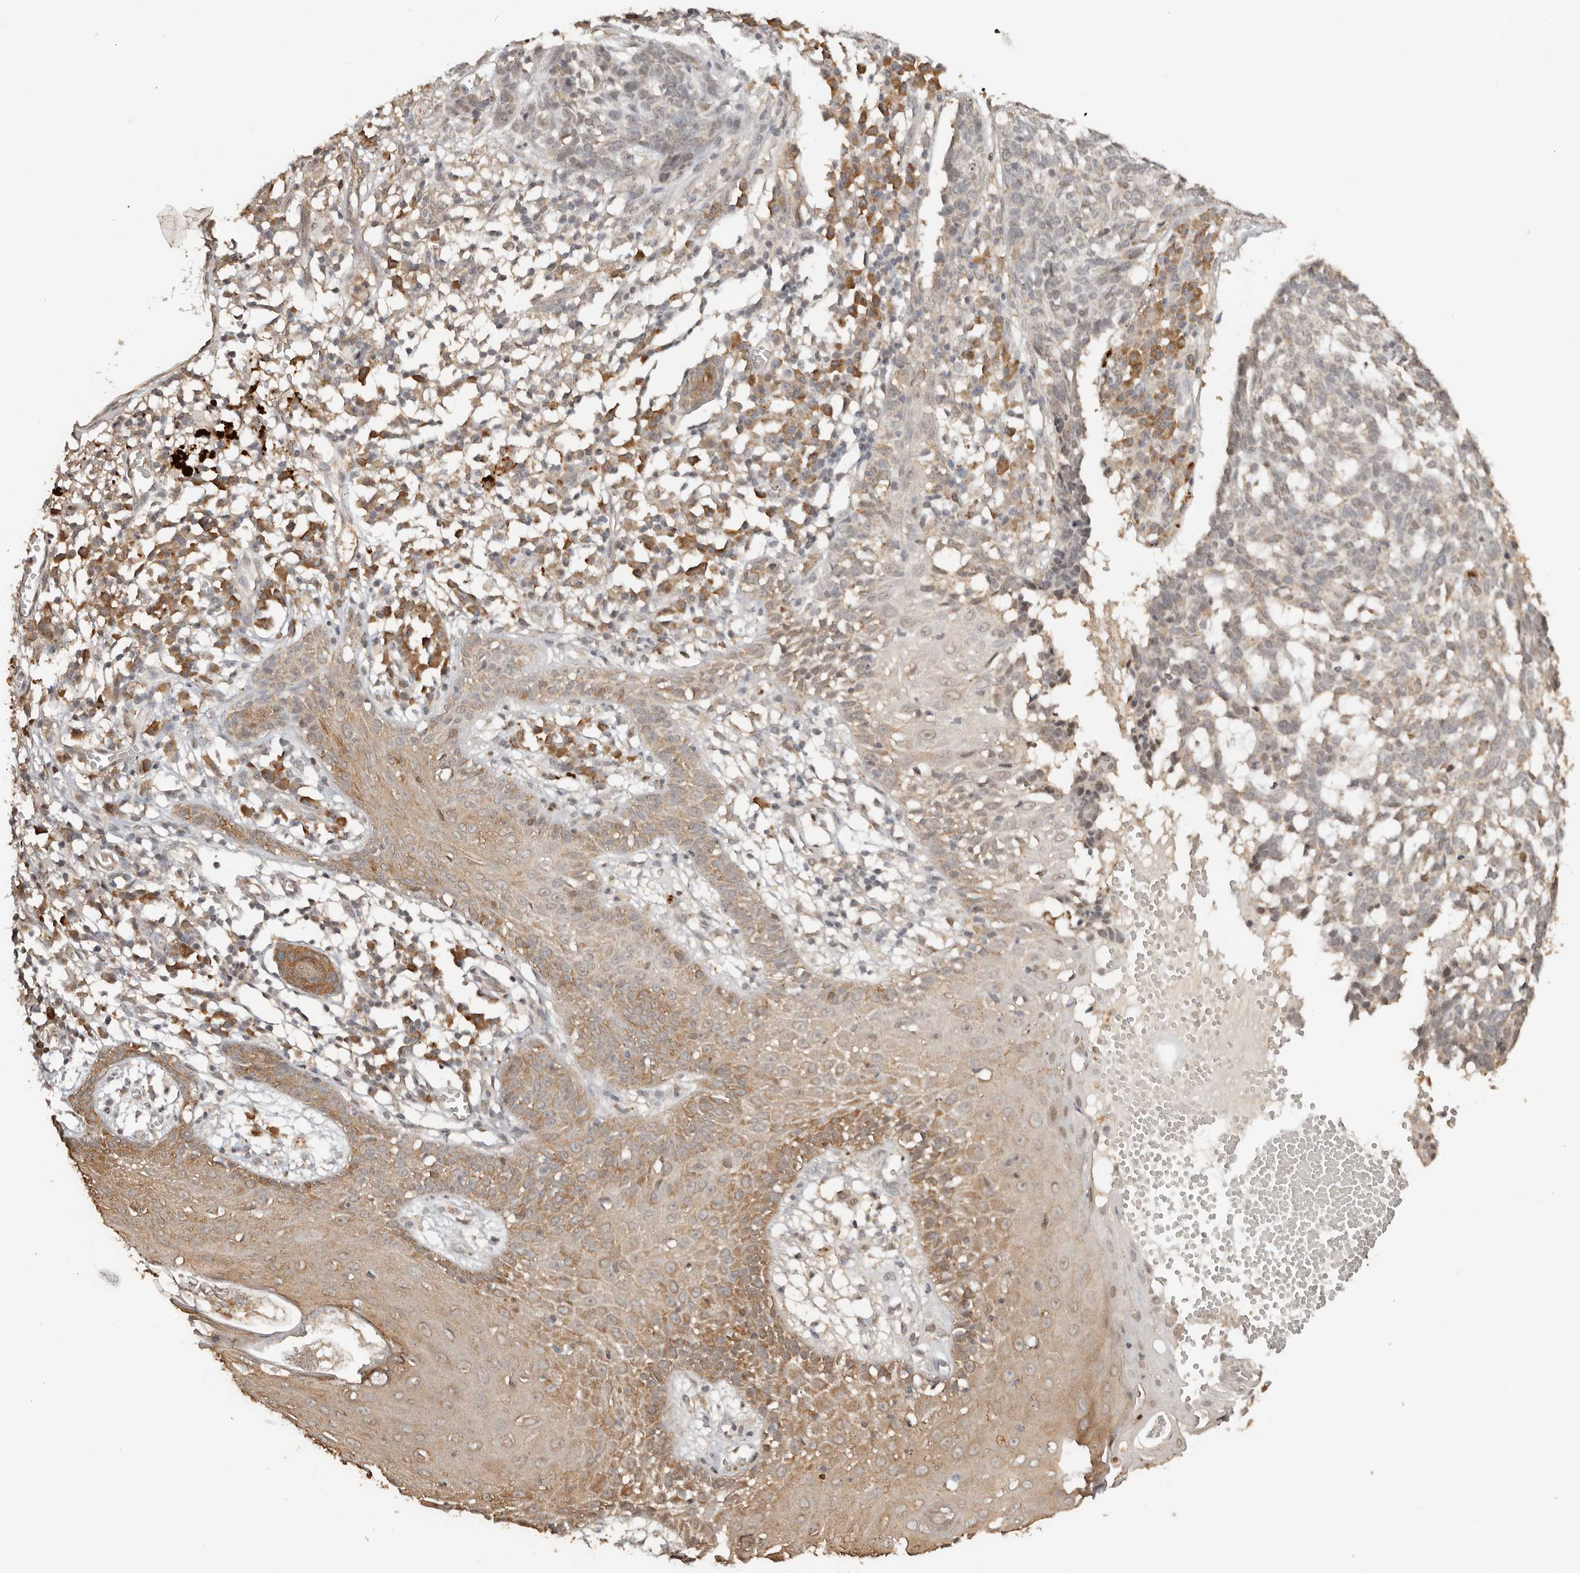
{"staining": {"intensity": "weak", "quantity": "25%-75%", "location": "cytoplasmic/membranous"}, "tissue": "skin cancer", "cell_type": "Tumor cells", "image_type": "cancer", "snomed": [{"axis": "morphology", "description": "Basal cell carcinoma"}, {"axis": "topography", "description": "Skin"}], "caption": "Immunohistochemical staining of skin basal cell carcinoma exhibits weak cytoplasmic/membranous protein staining in approximately 25%-75% of tumor cells.", "gene": "SEC14L1", "patient": {"sex": "male", "age": 85}}